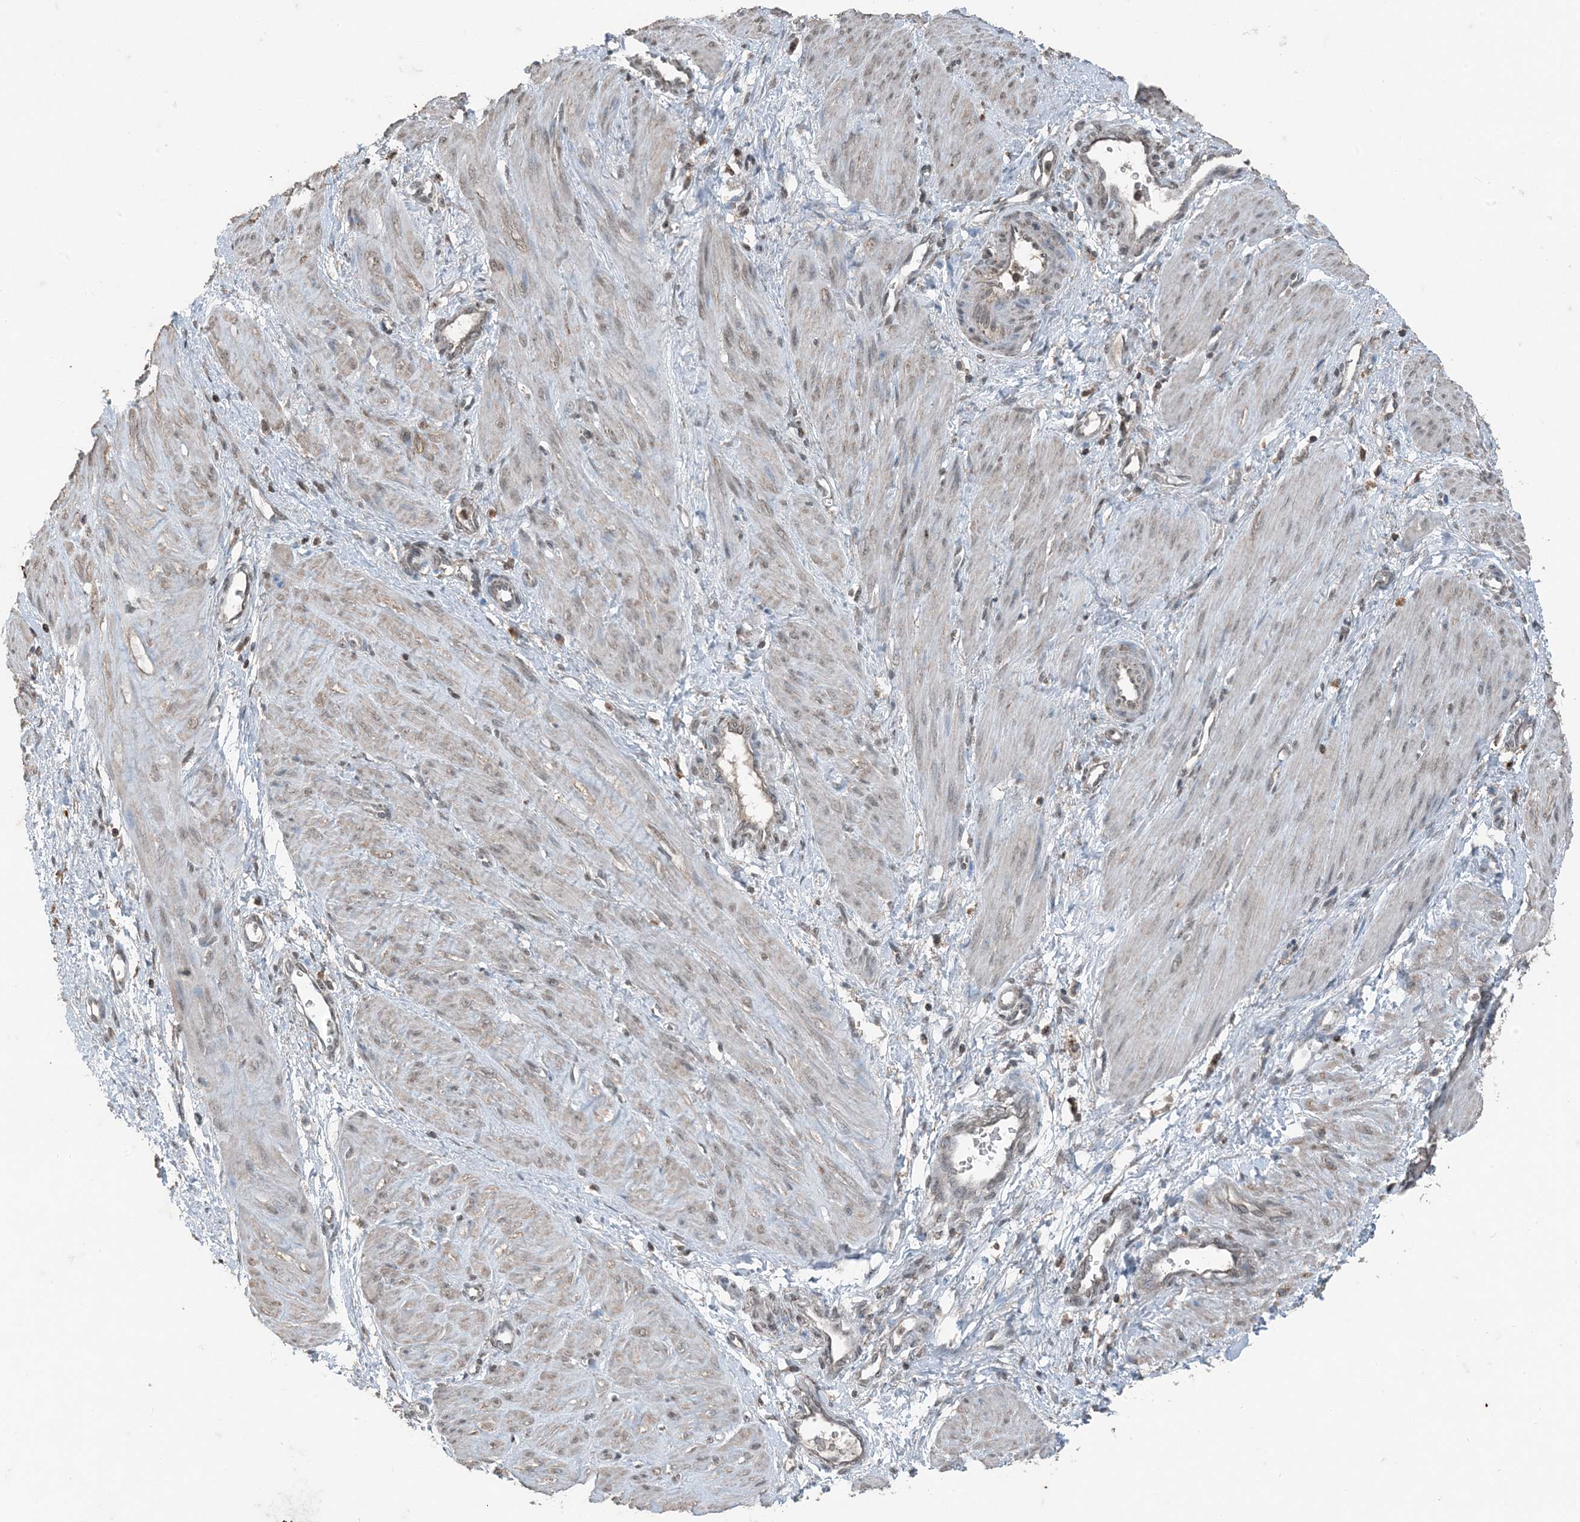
{"staining": {"intensity": "weak", "quantity": ">75%", "location": "cytoplasmic/membranous,nuclear"}, "tissue": "smooth muscle", "cell_type": "Smooth muscle cells", "image_type": "normal", "snomed": [{"axis": "morphology", "description": "Normal tissue, NOS"}, {"axis": "topography", "description": "Endometrium"}], "caption": "This is a photomicrograph of immunohistochemistry (IHC) staining of unremarkable smooth muscle, which shows weak expression in the cytoplasmic/membranous,nuclear of smooth muscle cells.", "gene": "GNL1", "patient": {"sex": "female", "age": 33}}